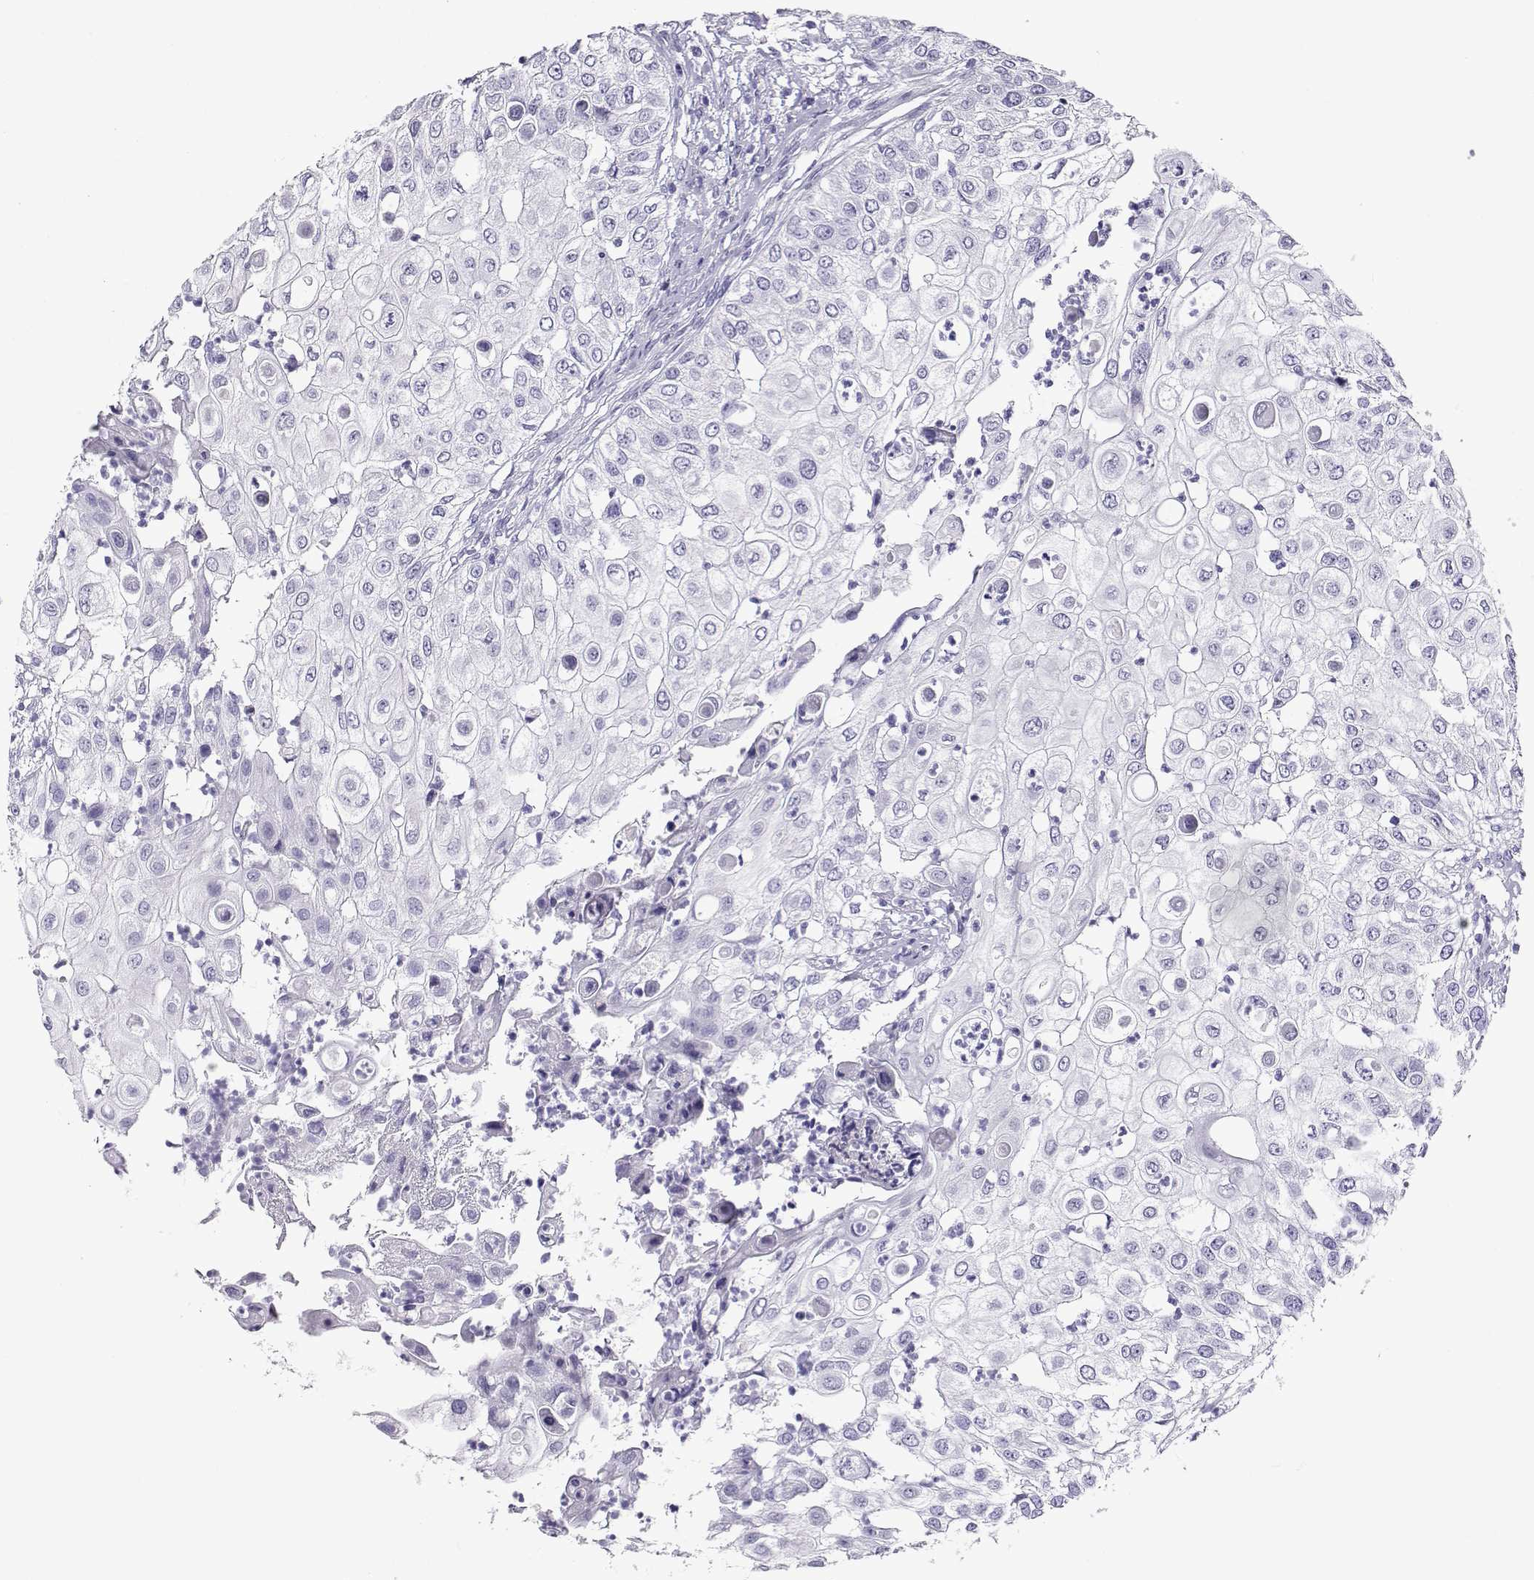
{"staining": {"intensity": "negative", "quantity": "none", "location": "none"}, "tissue": "urothelial cancer", "cell_type": "Tumor cells", "image_type": "cancer", "snomed": [{"axis": "morphology", "description": "Urothelial carcinoma, High grade"}, {"axis": "topography", "description": "Urinary bladder"}], "caption": "Tumor cells show no significant expression in high-grade urothelial carcinoma. Brightfield microscopy of immunohistochemistry stained with DAB (brown) and hematoxylin (blue), captured at high magnification.", "gene": "CD109", "patient": {"sex": "female", "age": 79}}